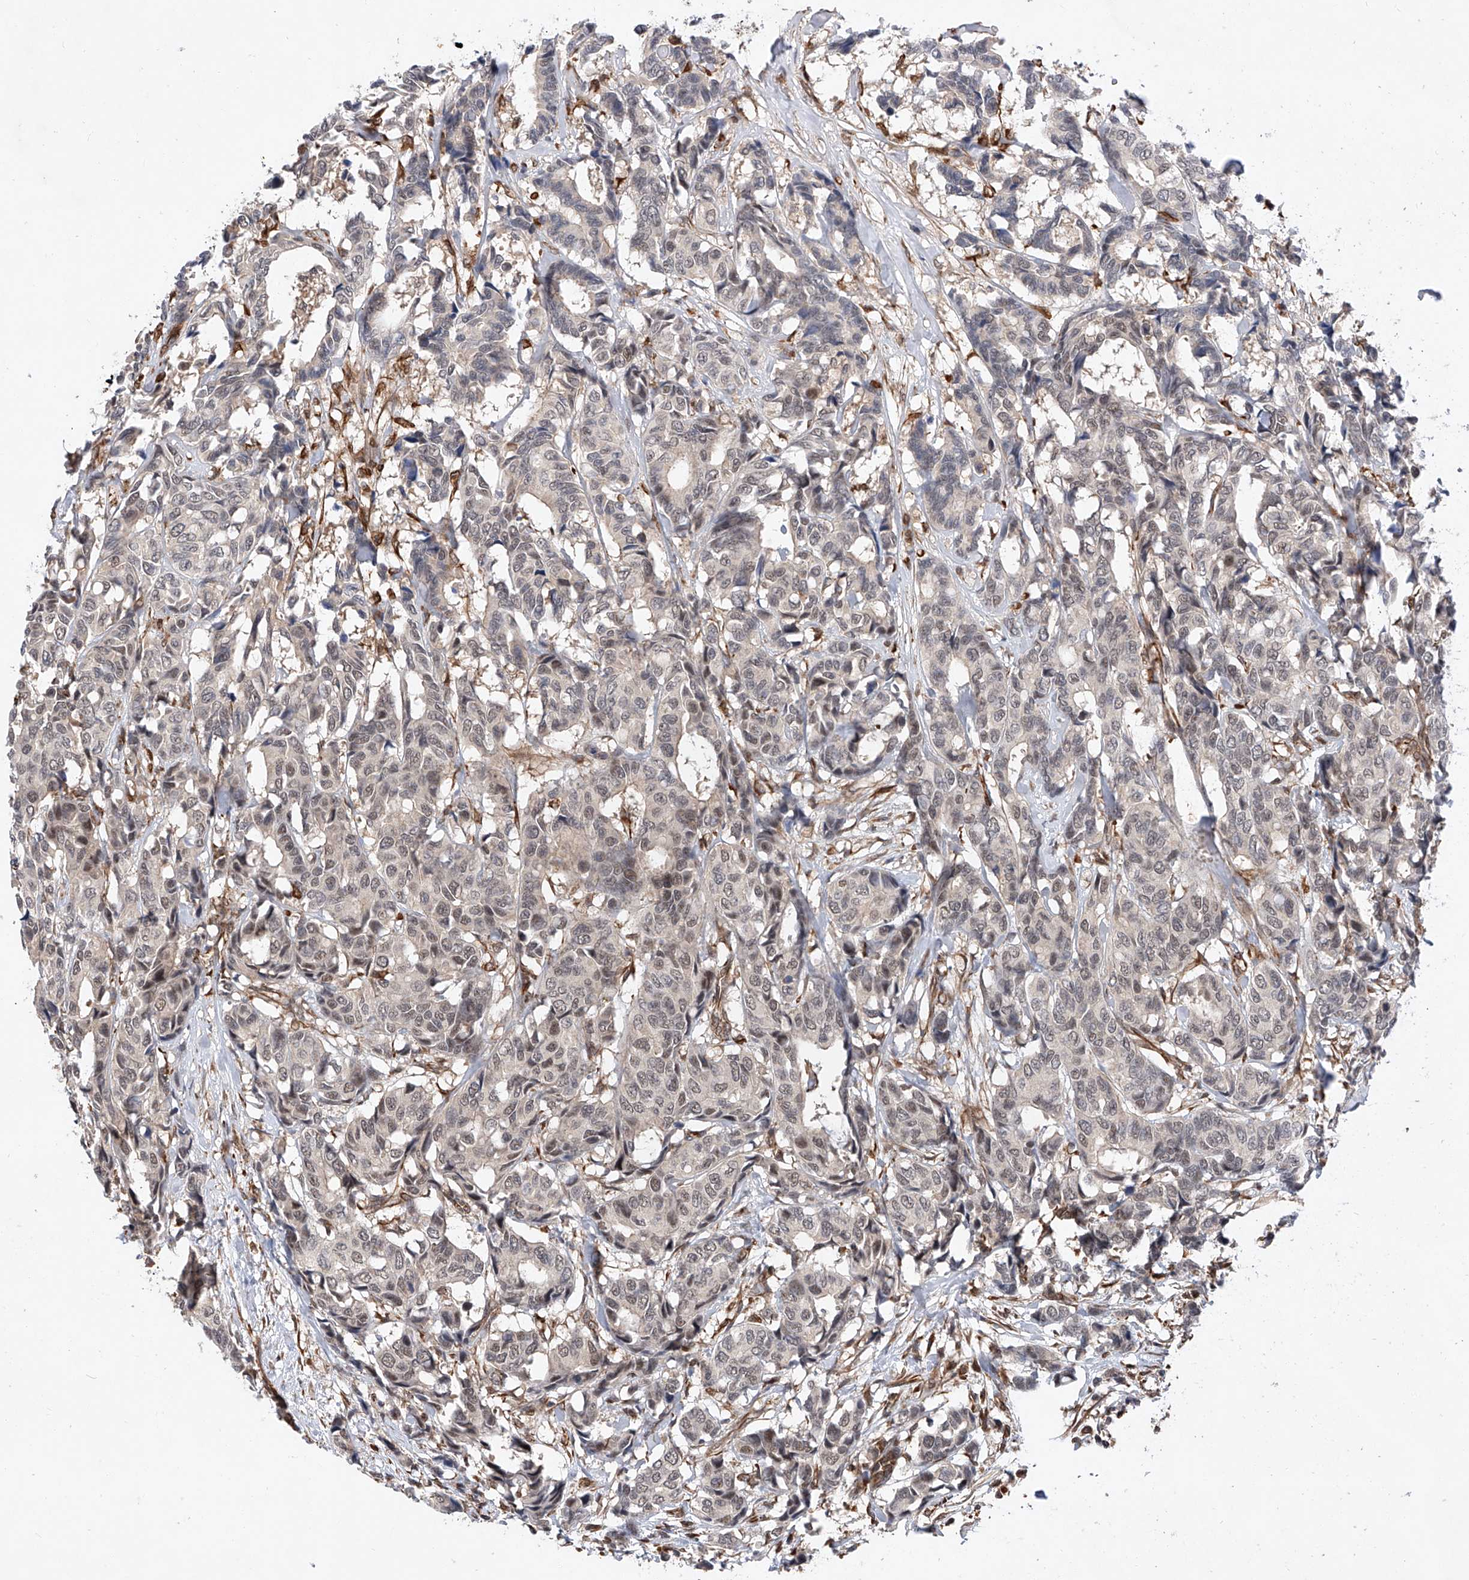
{"staining": {"intensity": "weak", "quantity": "25%-75%", "location": "nuclear"}, "tissue": "breast cancer", "cell_type": "Tumor cells", "image_type": "cancer", "snomed": [{"axis": "morphology", "description": "Duct carcinoma"}, {"axis": "topography", "description": "Breast"}], "caption": "Protein positivity by immunohistochemistry (IHC) shows weak nuclear staining in approximately 25%-75% of tumor cells in breast intraductal carcinoma.", "gene": "AMD1", "patient": {"sex": "female", "age": 87}}